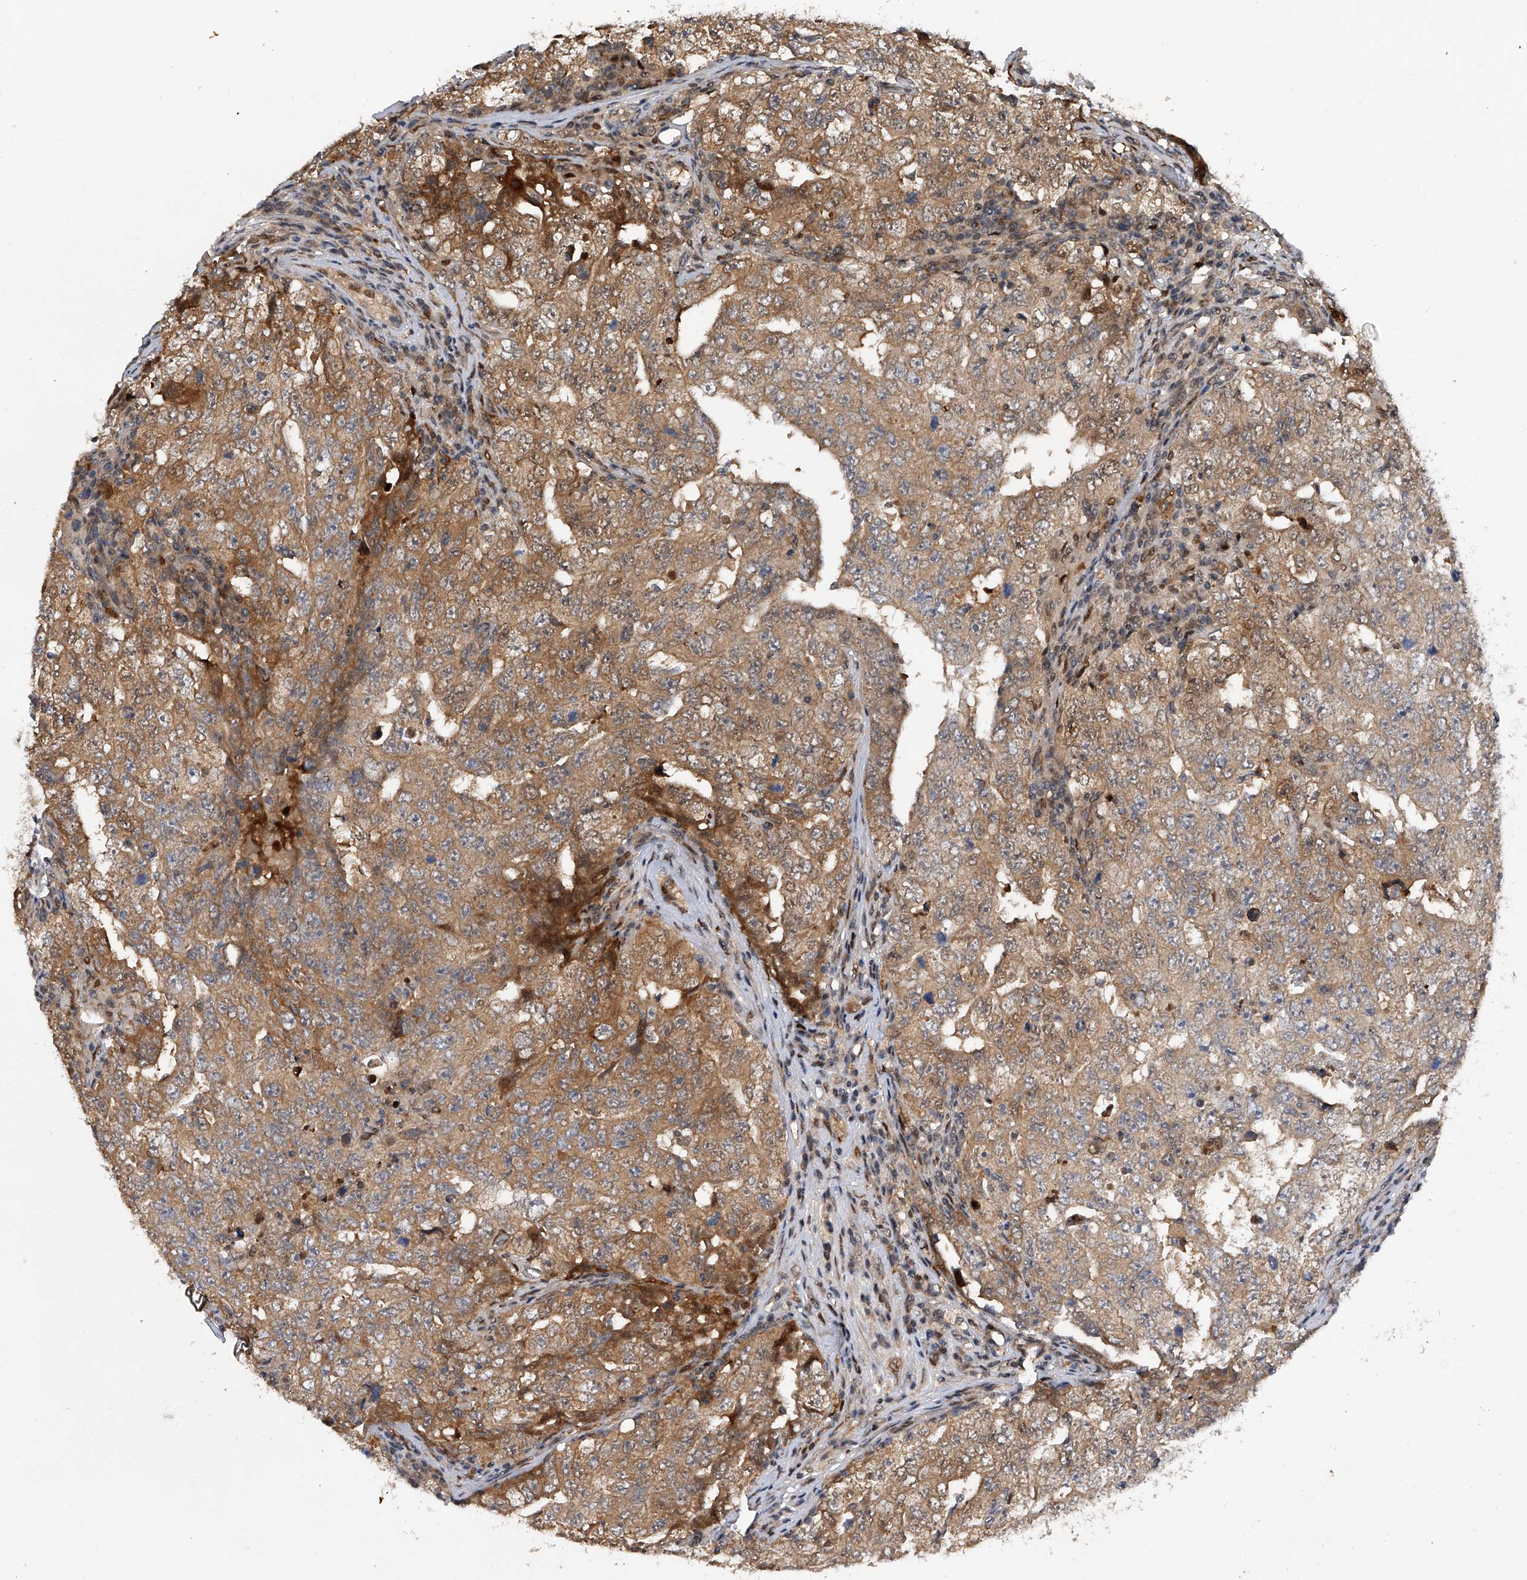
{"staining": {"intensity": "moderate", "quantity": ">75%", "location": "cytoplasmic/membranous"}, "tissue": "testis cancer", "cell_type": "Tumor cells", "image_type": "cancer", "snomed": [{"axis": "morphology", "description": "Carcinoma, Embryonal, NOS"}, {"axis": "topography", "description": "Testis"}], "caption": "IHC photomicrograph of neoplastic tissue: human testis embryonal carcinoma stained using IHC exhibits medium levels of moderate protein expression localized specifically in the cytoplasmic/membranous of tumor cells, appearing as a cytoplasmic/membranous brown color.", "gene": "RWDD2A", "patient": {"sex": "male", "age": 26}}